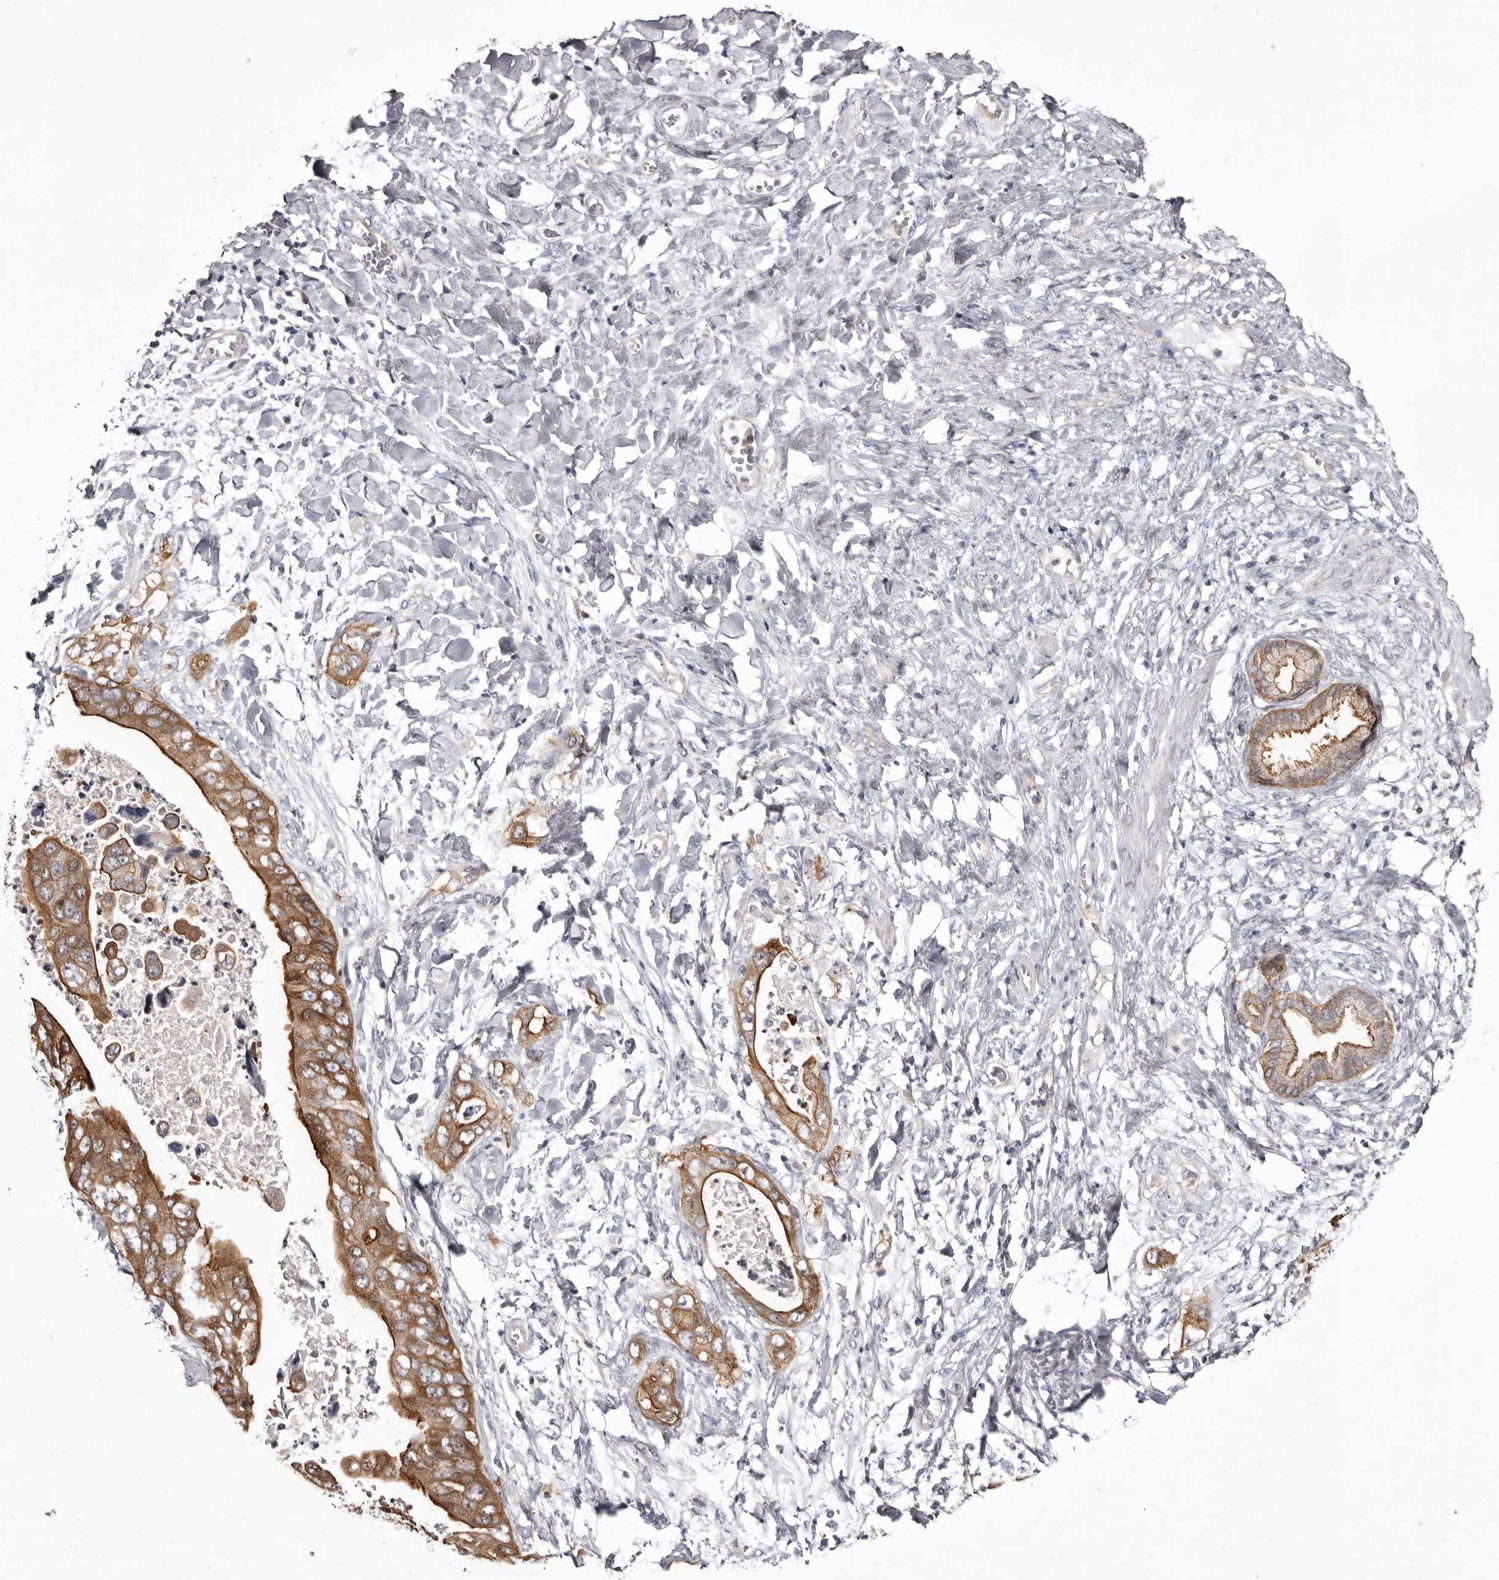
{"staining": {"intensity": "moderate", "quantity": ">75%", "location": "cytoplasmic/membranous"}, "tissue": "pancreatic cancer", "cell_type": "Tumor cells", "image_type": "cancer", "snomed": [{"axis": "morphology", "description": "Adenocarcinoma, NOS"}, {"axis": "topography", "description": "Pancreas"}], "caption": "Human adenocarcinoma (pancreatic) stained for a protein (brown) shows moderate cytoplasmic/membranous positive staining in approximately >75% of tumor cells.", "gene": "LAD1", "patient": {"sex": "female", "age": 78}}